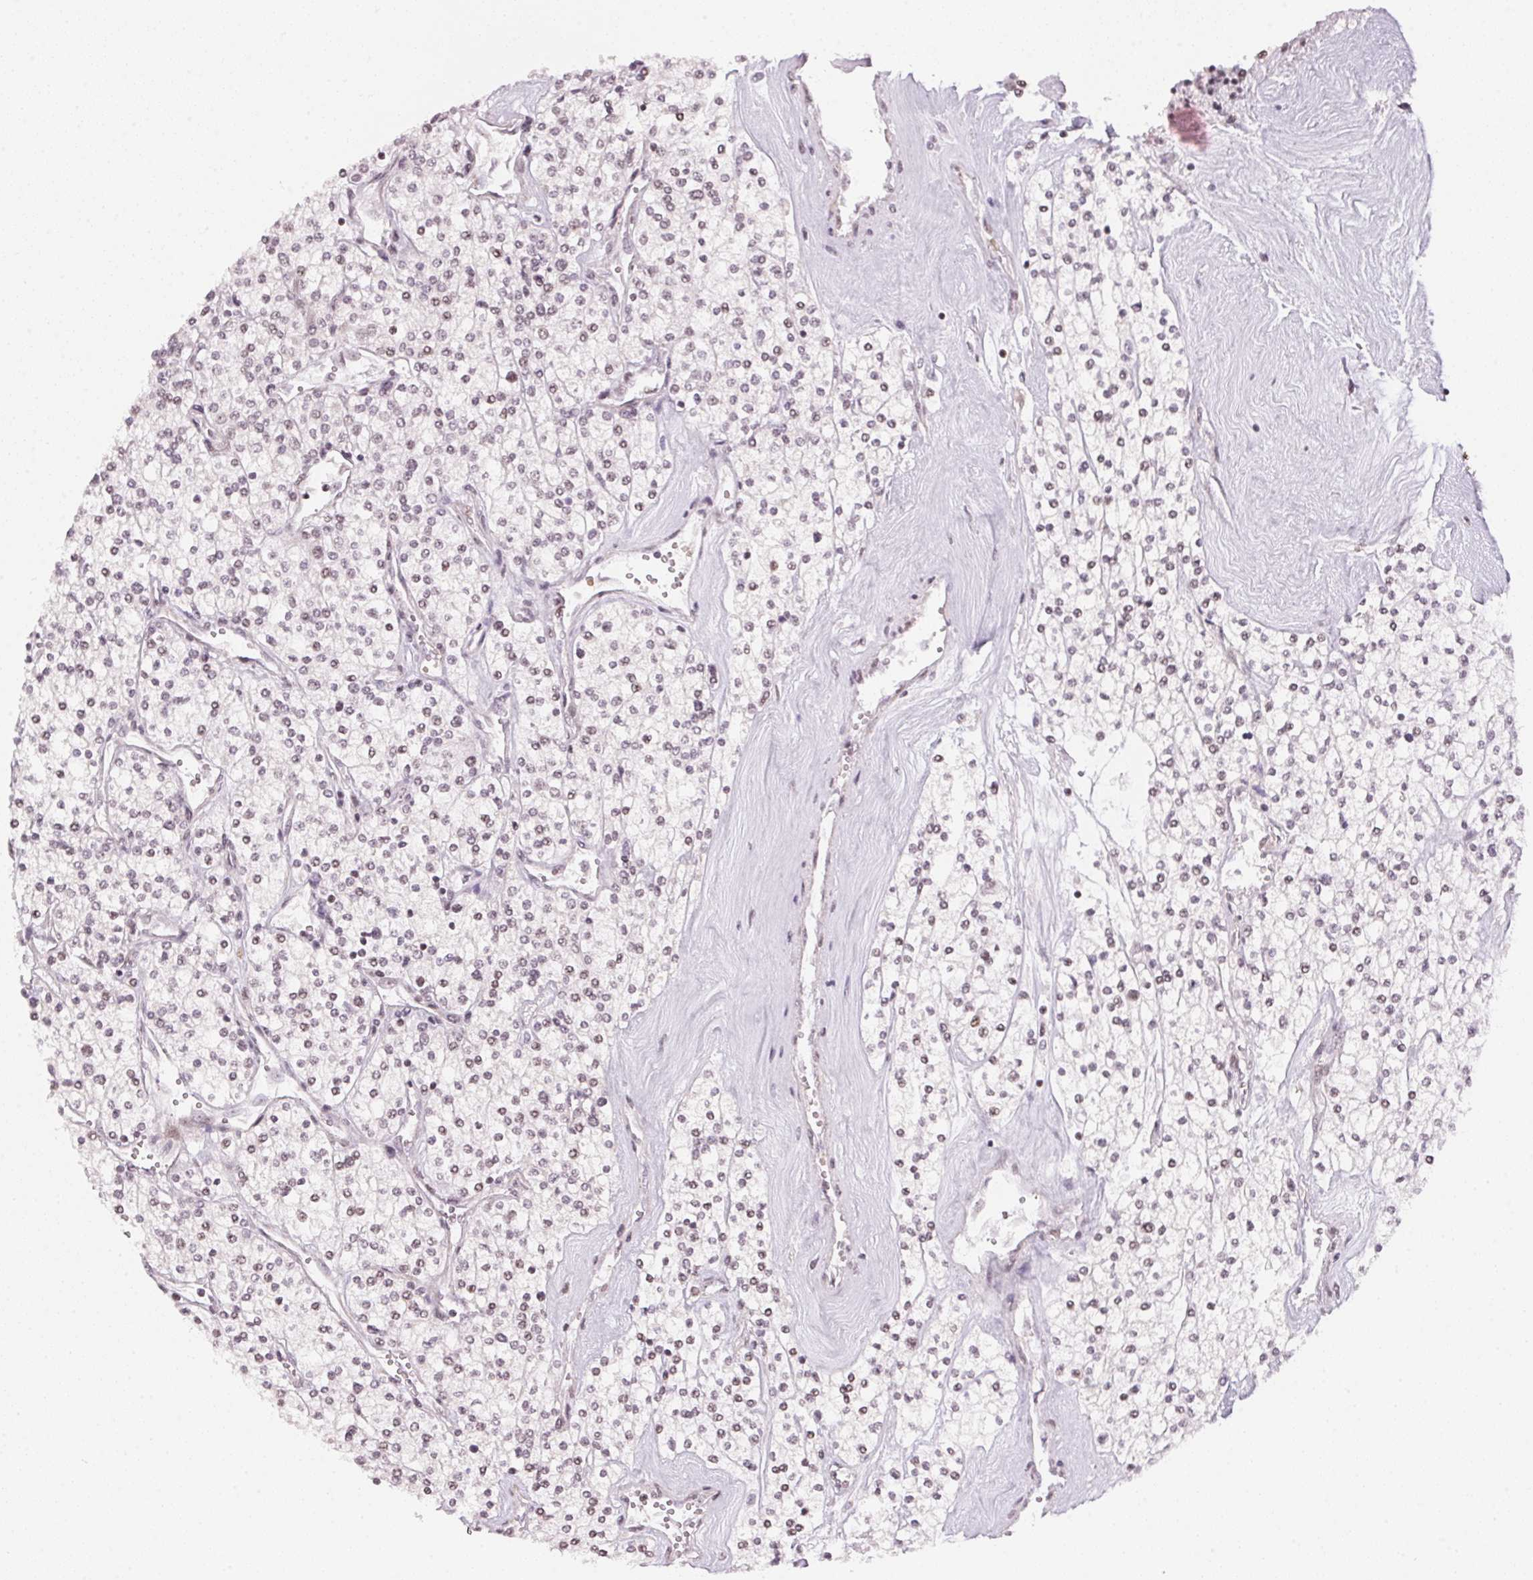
{"staining": {"intensity": "negative", "quantity": "none", "location": "none"}, "tissue": "renal cancer", "cell_type": "Tumor cells", "image_type": "cancer", "snomed": [{"axis": "morphology", "description": "Adenocarcinoma, NOS"}, {"axis": "topography", "description": "Kidney"}], "caption": "Immunohistochemistry (IHC) histopathology image of adenocarcinoma (renal) stained for a protein (brown), which demonstrates no staining in tumor cells.", "gene": "KAT6A", "patient": {"sex": "male", "age": 80}}